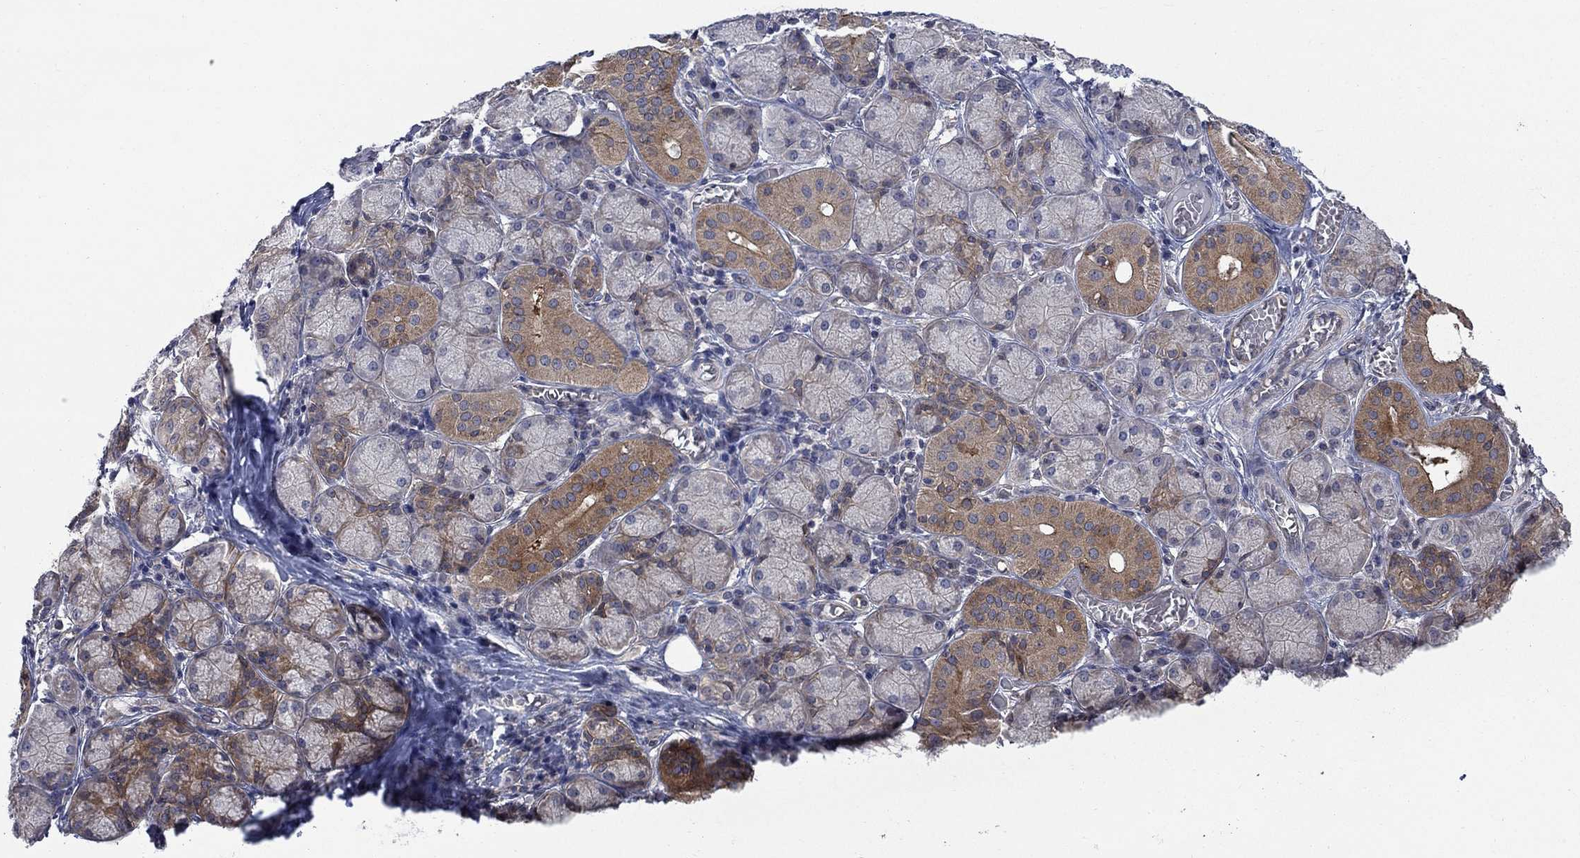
{"staining": {"intensity": "moderate", "quantity": "25%-75%", "location": "cytoplasmic/membranous"}, "tissue": "salivary gland", "cell_type": "Glandular cells", "image_type": "normal", "snomed": [{"axis": "morphology", "description": "Normal tissue, NOS"}, {"axis": "topography", "description": "Salivary gland"}, {"axis": "topography", "description": "Peripheral nerve tissue"}], "caption": "DAB (3,3'-diaminobenzidine) immunohistochemical staining of normal human salivary gland shows moderate cytoplasmic/membranous protein positivity in about 25%-75% of glandular cells. (DAB (3,3'-diaminobenzidine) IHC with brightfield microscopy, high magnification).", "gene": "PDZD2", "patient": {"sex": "female", "age": 24}}